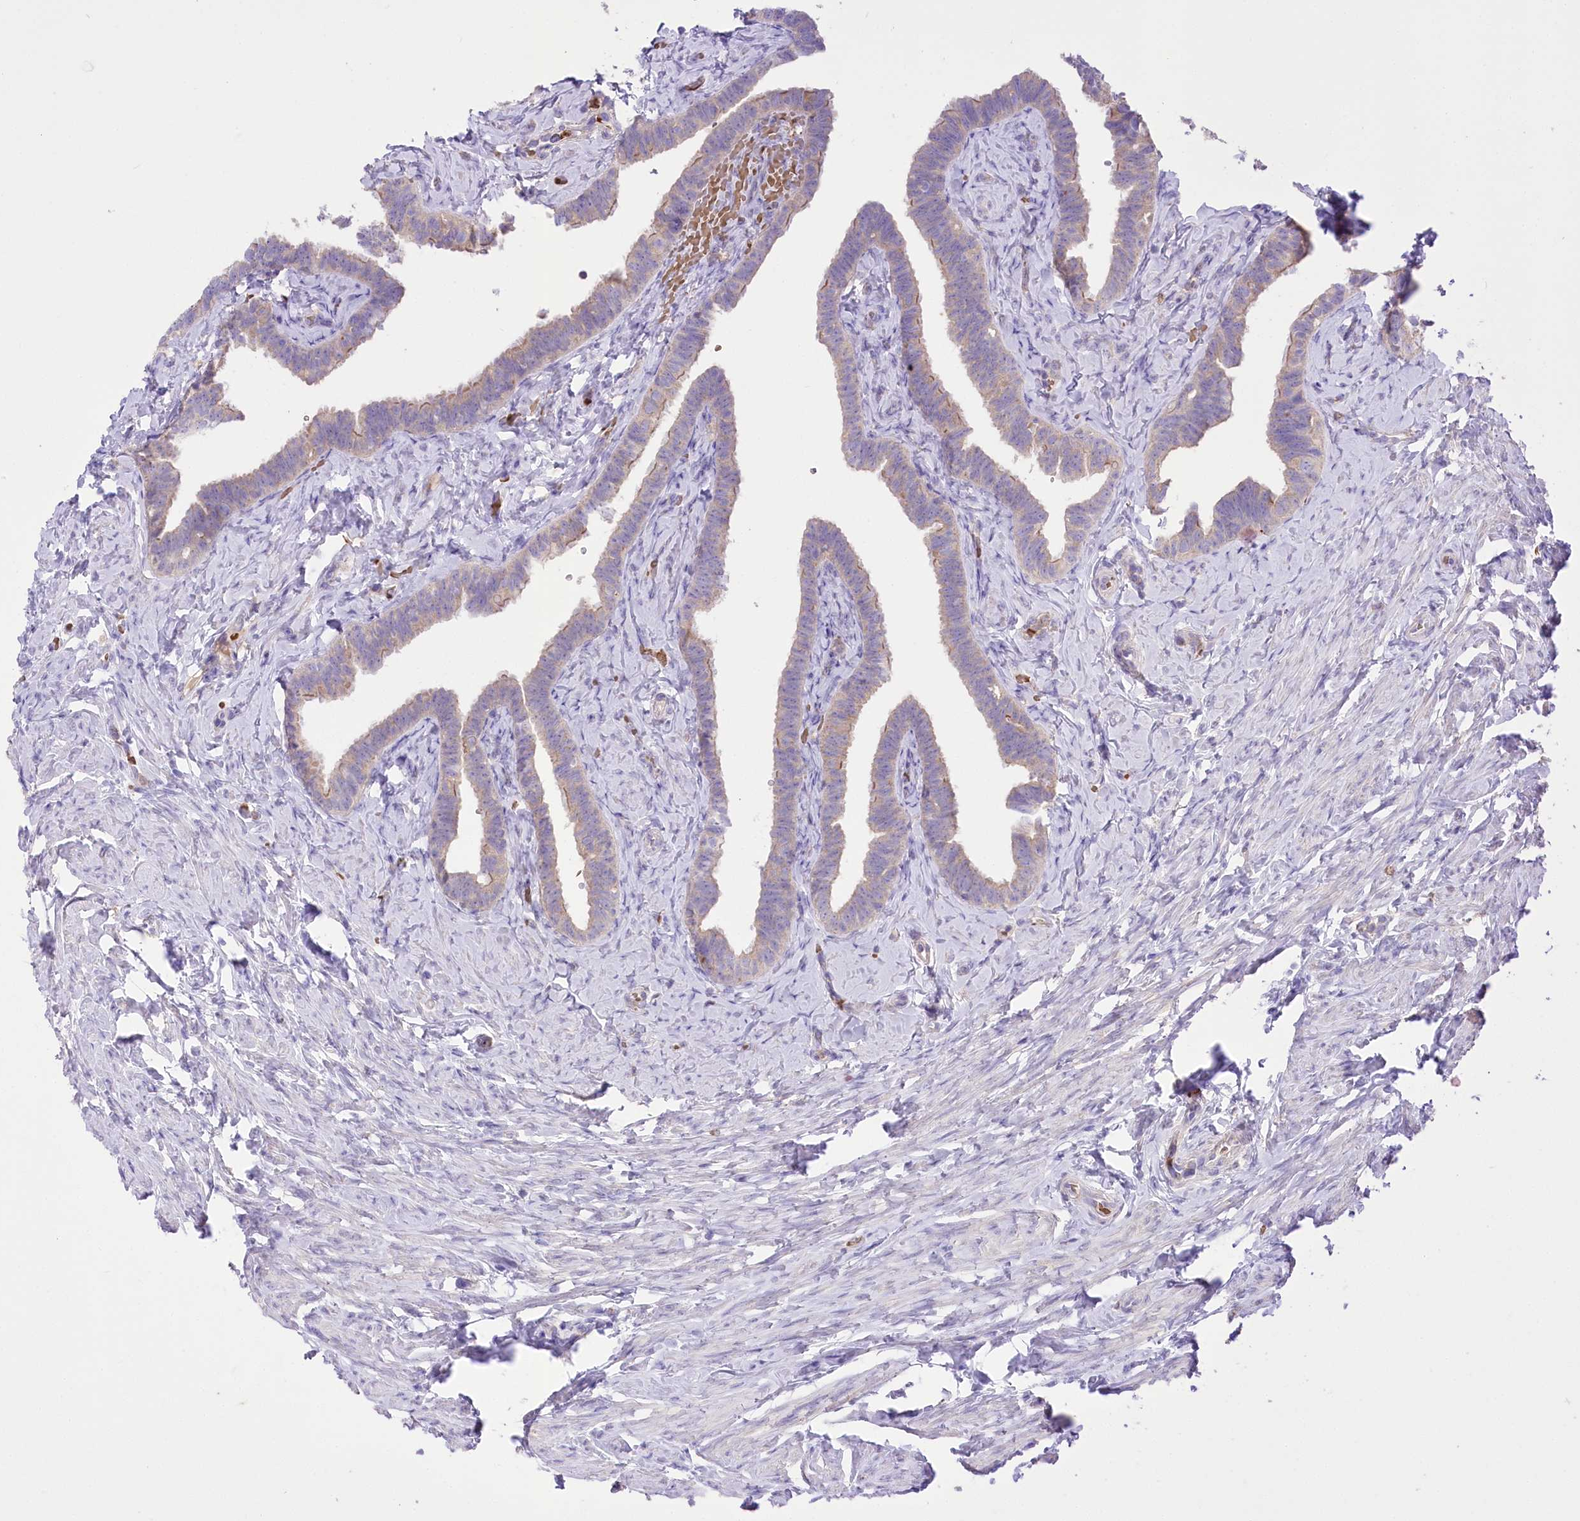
{"staining": {"intensity": "weak", "quantity": "25%-75%", "location": "cytoplasmic/membranous"}, "tissue": "fallopian tube", "cell_type": "Glandular cells", "image_type": "normal", "snomed": [{"axis": "morphology", "description": "Normal tissue, NOS"}, {"axis": "topography", "description": "Fallopian tube"}], "caption": "High-power microscopy captured an immunohistochemistry (IHC) photomicrograph of unremarkable fallopian tube, revealing weak cytoplasmic/membranous staining in about 25%-75% of glandular cells.", "gene": "PRSS53", "patient": {"sex": "female", "age": 39}}